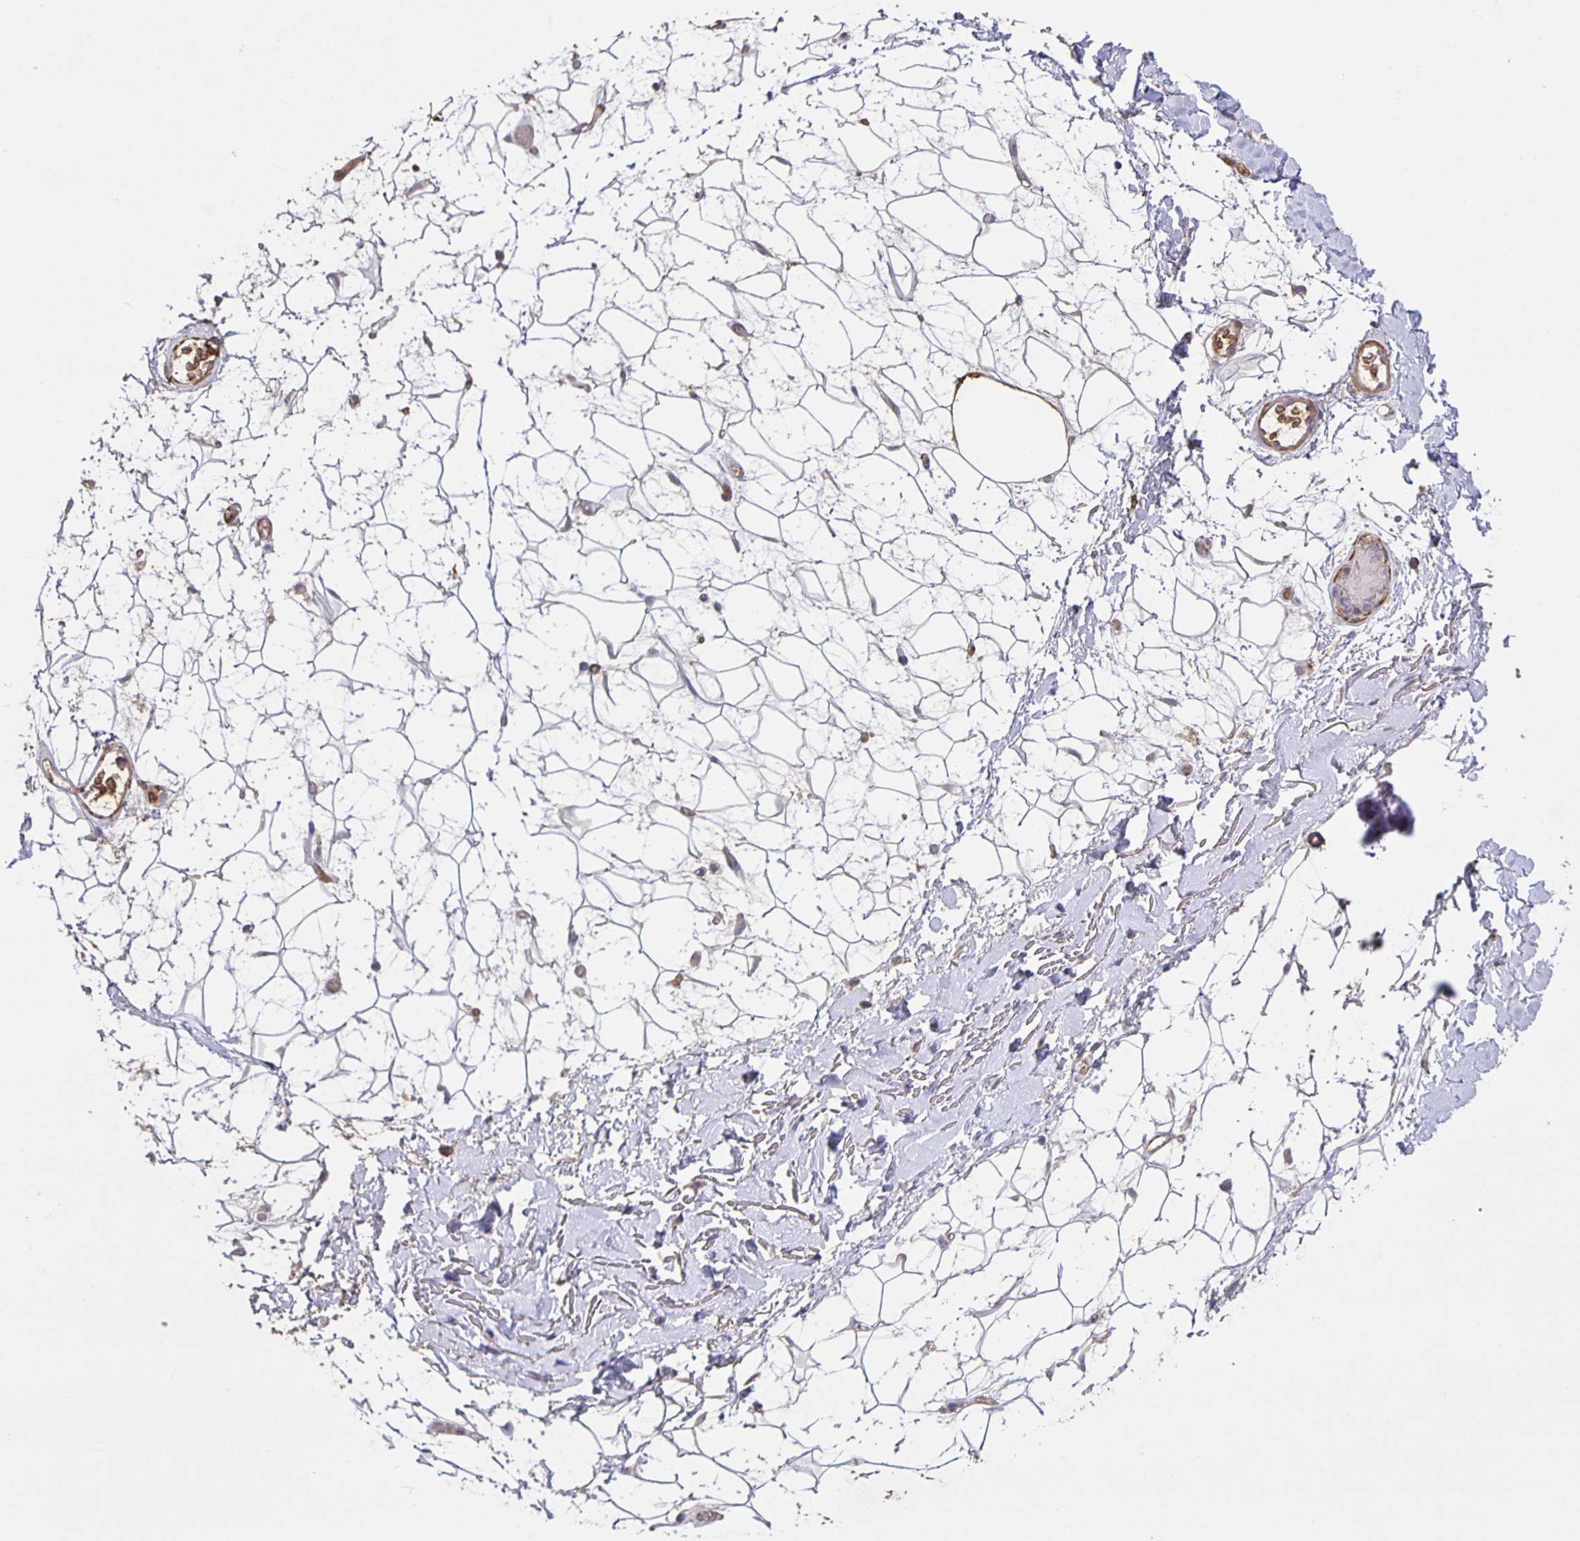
{"staining": {"intensity": "negative", "quantity": "none", "location": "none"}, "tissue": "adipose tissue", "cell_type": "Adipocytes", "image_type": "normal", "snomed": [{"axis": "morphology", "description": "Normal tissue, NOS"}, {"axis": "topography", "description": "Anal"}, {"axis": "topography", "description": "Peripheral nerve tissue"}], "caption": "DAB immunohistochemical staining of normal adipose tissue displays no significant staining in adipocytes. (Stains: DAB (3,3'-diaminobenzidine) IHC with hematoxylin counter stain, Microscopy: brightfield microscopy at high magnification).", "gene": "SRCIN1", "patient": {"sex": "male", "age": 78}}